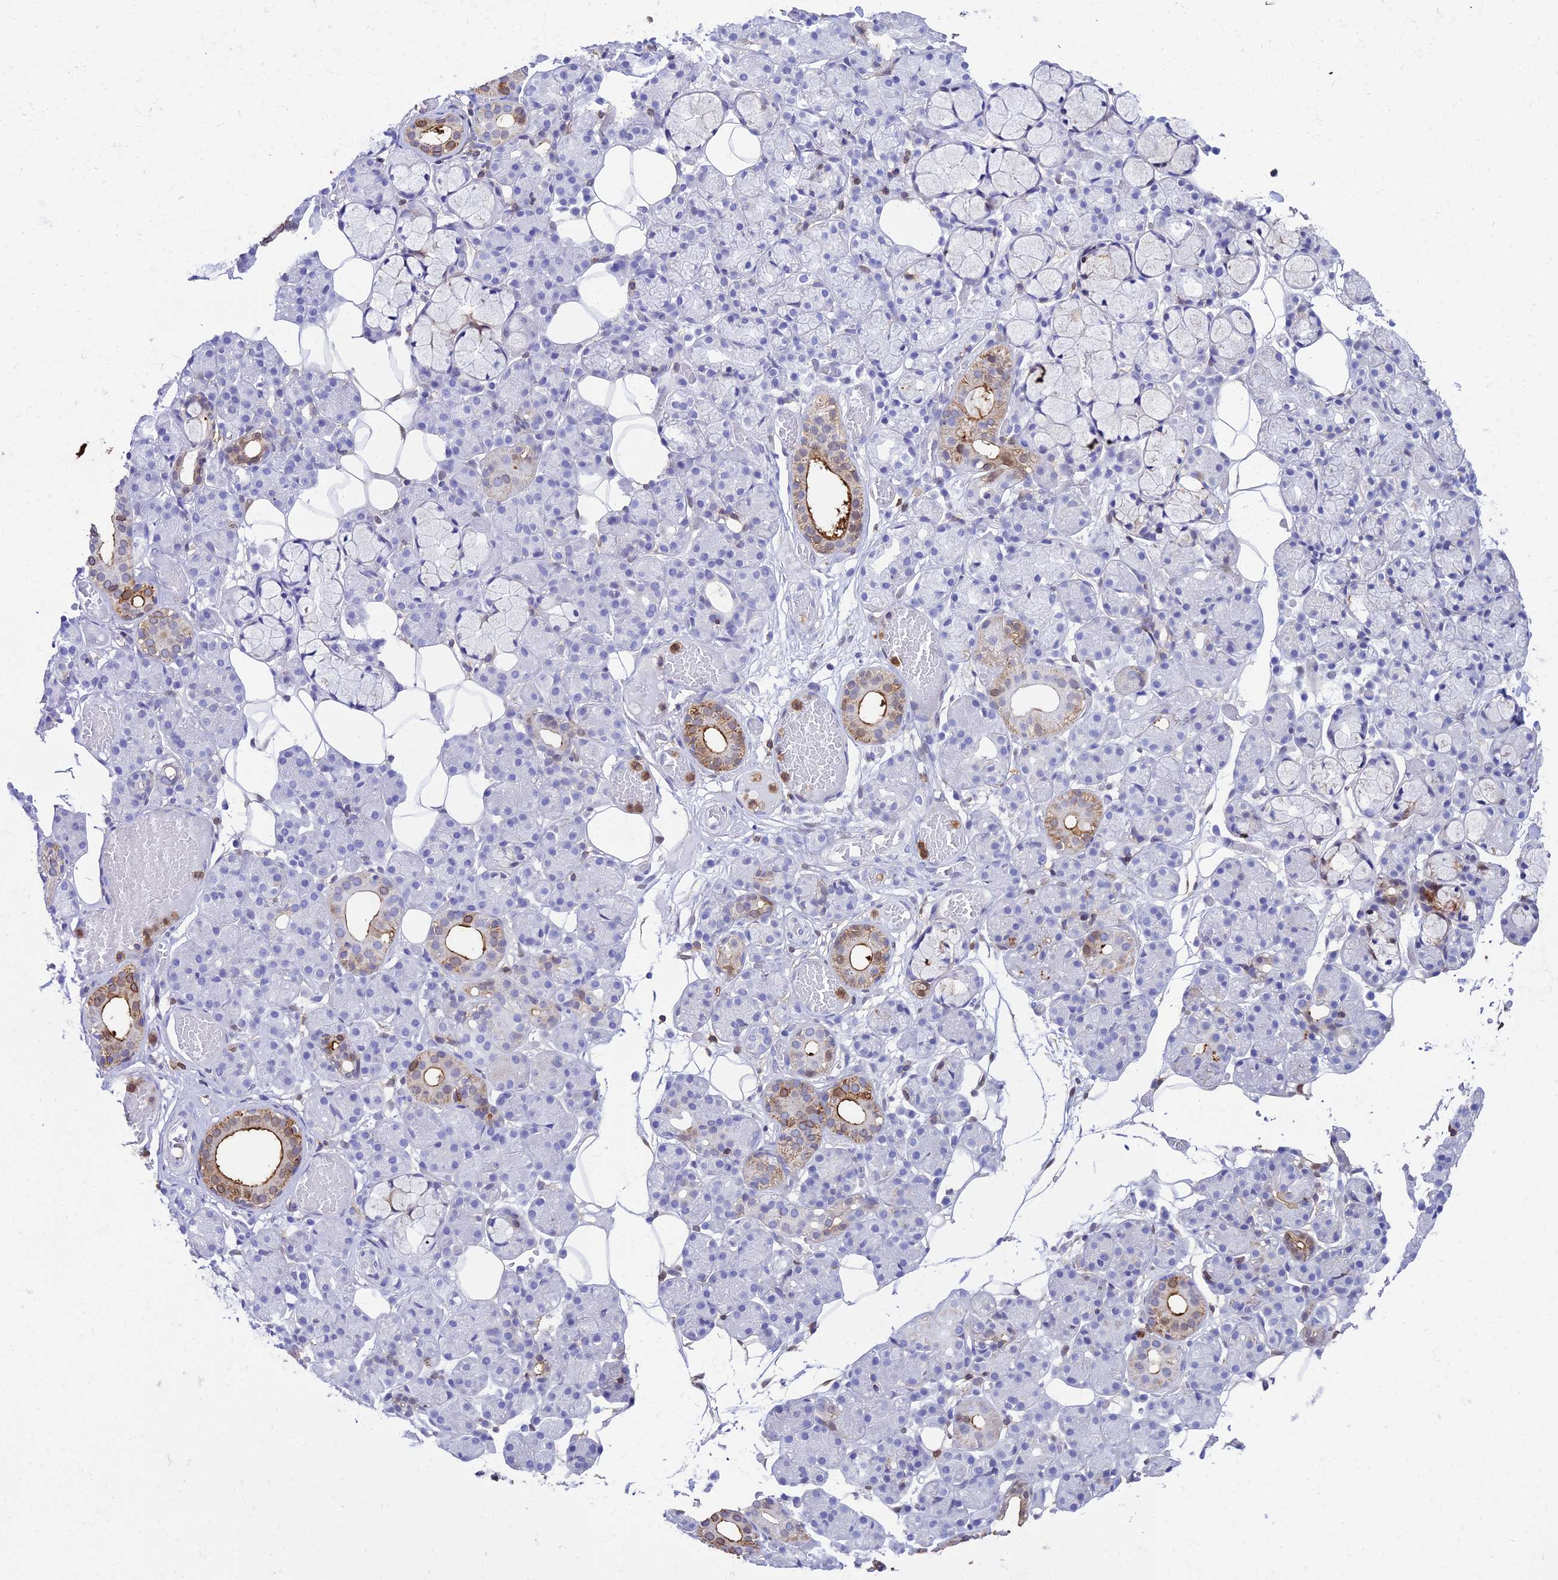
{"staining": {"intensity": "moderate", "quantity": "<25%", "location": "cytoplasmic/membranous"}, "tissue": "salivary gland", "cell_type": "Glandular cells", "image_type": "normal", "snomed": [{"axis": "morphology", "description": "Normal tissue, NOS"}, {"axis": "topography", "description": "Salivary gland"}], "caption": "Protein analysis of benign salivary gland demonstrates moderate cytoplasmic/membranous staining in about <25% of glandular cells.", "gene": "SREK1IP1", "patient": {"sex": "male", "age": 63}}